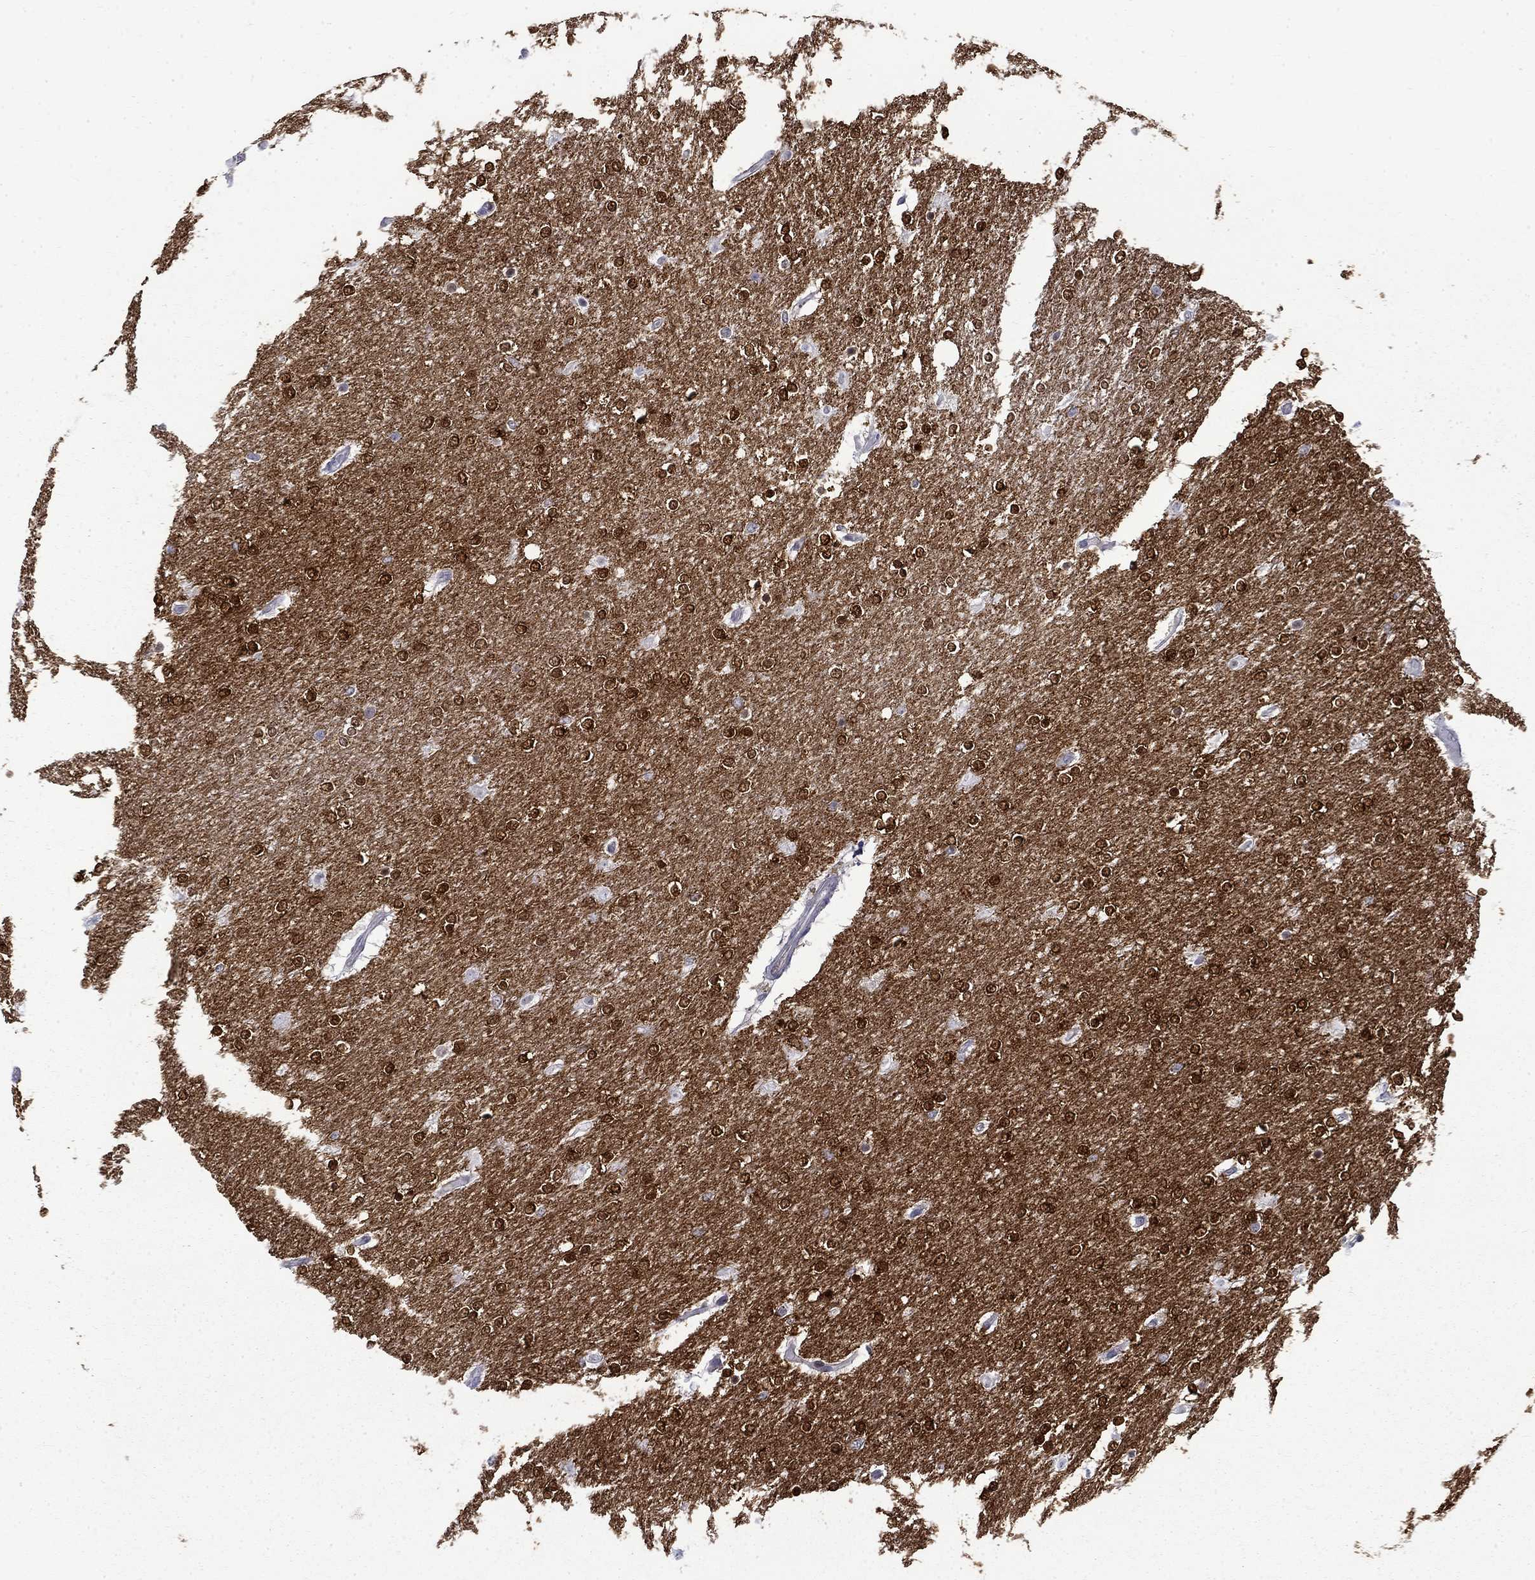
{"staining": {"intensity": "strong", "quantity": ">75%", "location": "nuclear"}, "tissue": "glioma", "cell_type": "Tumor cells", "image_type": "cancer", "snomed": [{"axis": "morphology", "description": "Glioma, malignant, High grade"}, {"axis": "topography", "description": "Brain"}], "caption": "The histopathology image exhibits immunohistochemical staining of malignant glioma (high-grade). There is strong nuclear expression is present in approximately >75% of tumor cells.", "gene": "PCBP3", "patient": {"sex": "female", "age": 61}}